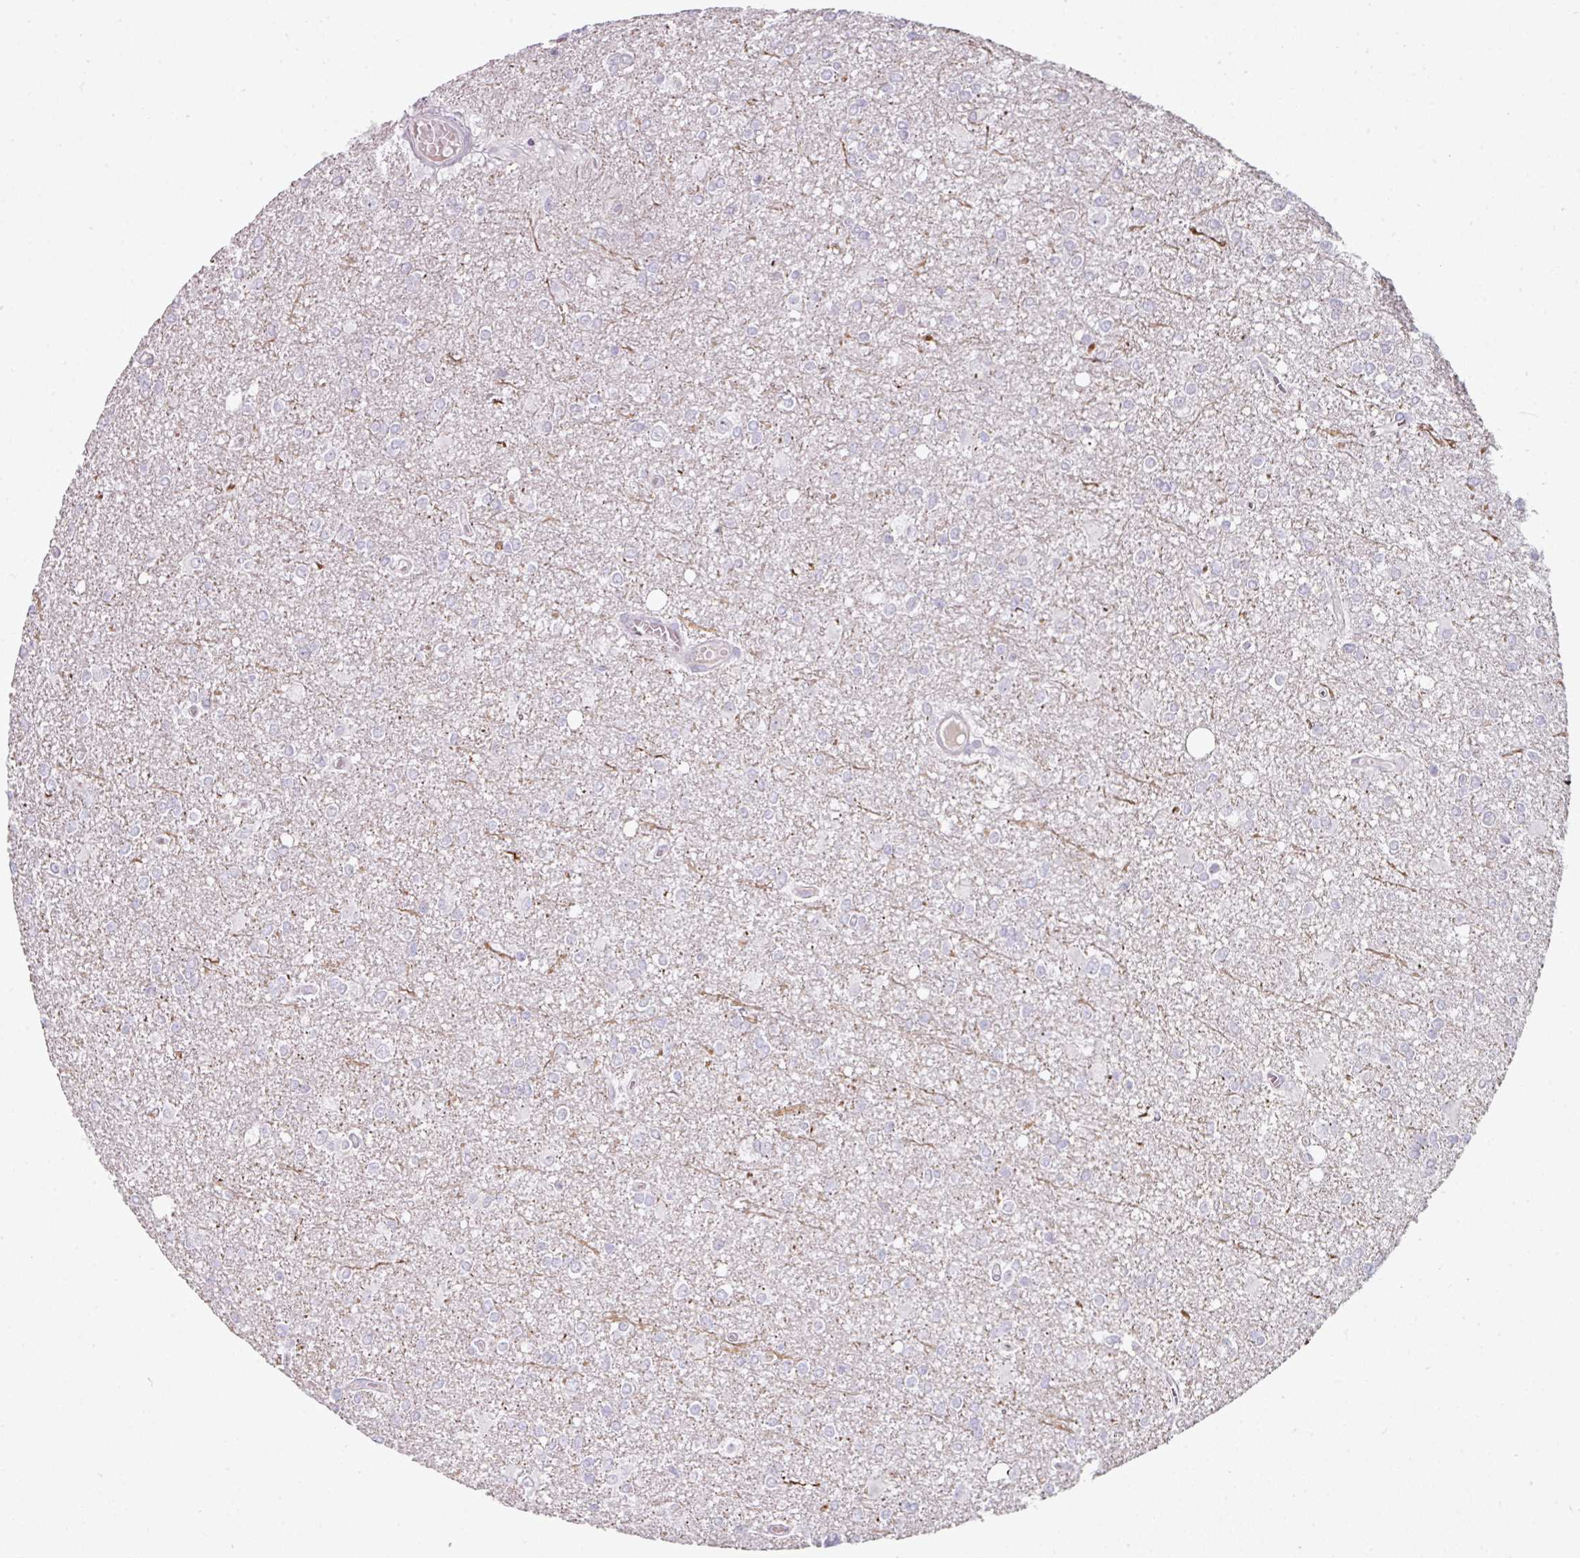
{"staining": {"intensity": "negative", "quantity": "none", "location": "none"}, "tissue": "glioma", "cell_type": "Tumor cells", "image_type": "cancer", "snomed": [{"axis": "morphology", "description": "Glioma, malignant, High grade"}, {"axis": "topography", "description": "Brain"}], "caption": "This image is of malignant glioma (high-grade) stained with immunohistochemistry to label a protein in brown with the nuclei are counter-stained blue. There is no expression in tumor cells.", "gene": "FHAD1", "patient": {"sex": "male", "age": 48}}